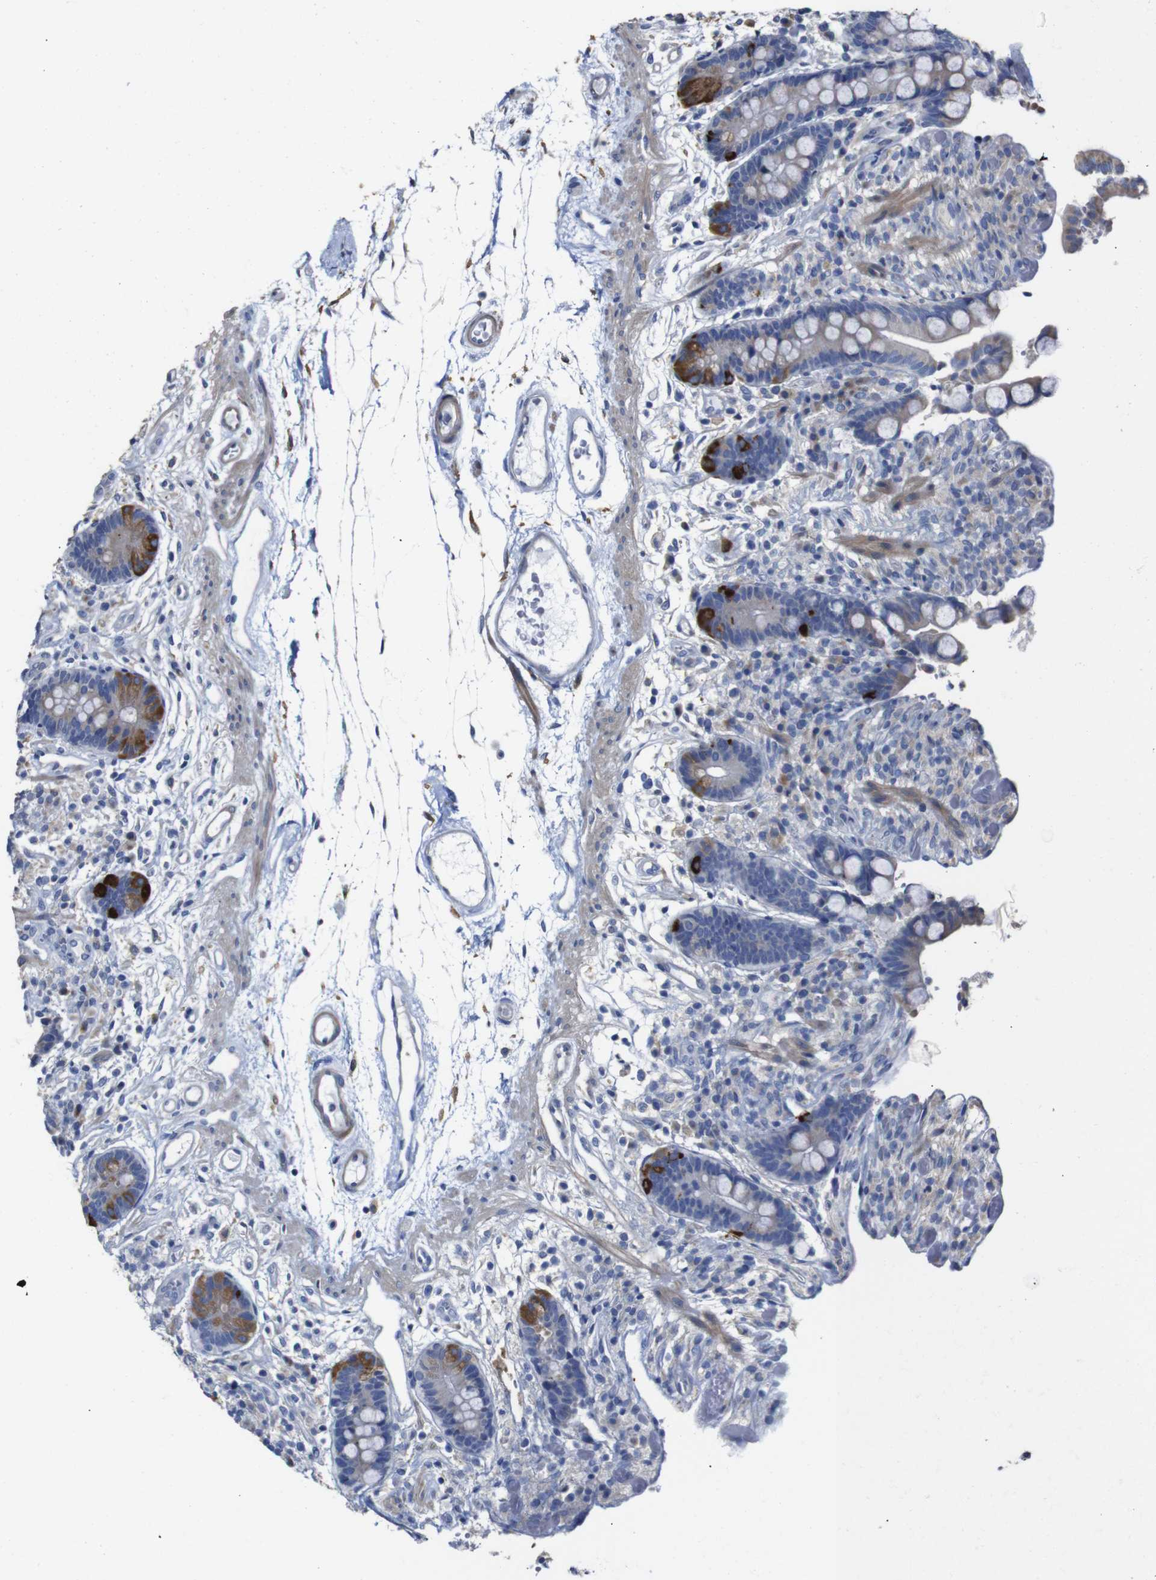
{"staining": {"intensity": "weak", "quantity": "25%-75%", "location": "cytoplasmic/membranous"}, "tissue": "colon", "cell_type": "Endothelial cells", "image_type": "normal", "snomed": [{"axis": "morphology", "description": "Normal tissue, NOS"}, {"axis": "topography", "description": "Colon"}], "caption": "Immunohistochemistry of benign colon displays low levels of weak cytoplasmic/membranous staining in about 25%-75% of endothelial cells.", "gene": "TCEAL9", "patient": {"sex": "male", "age": 73}}